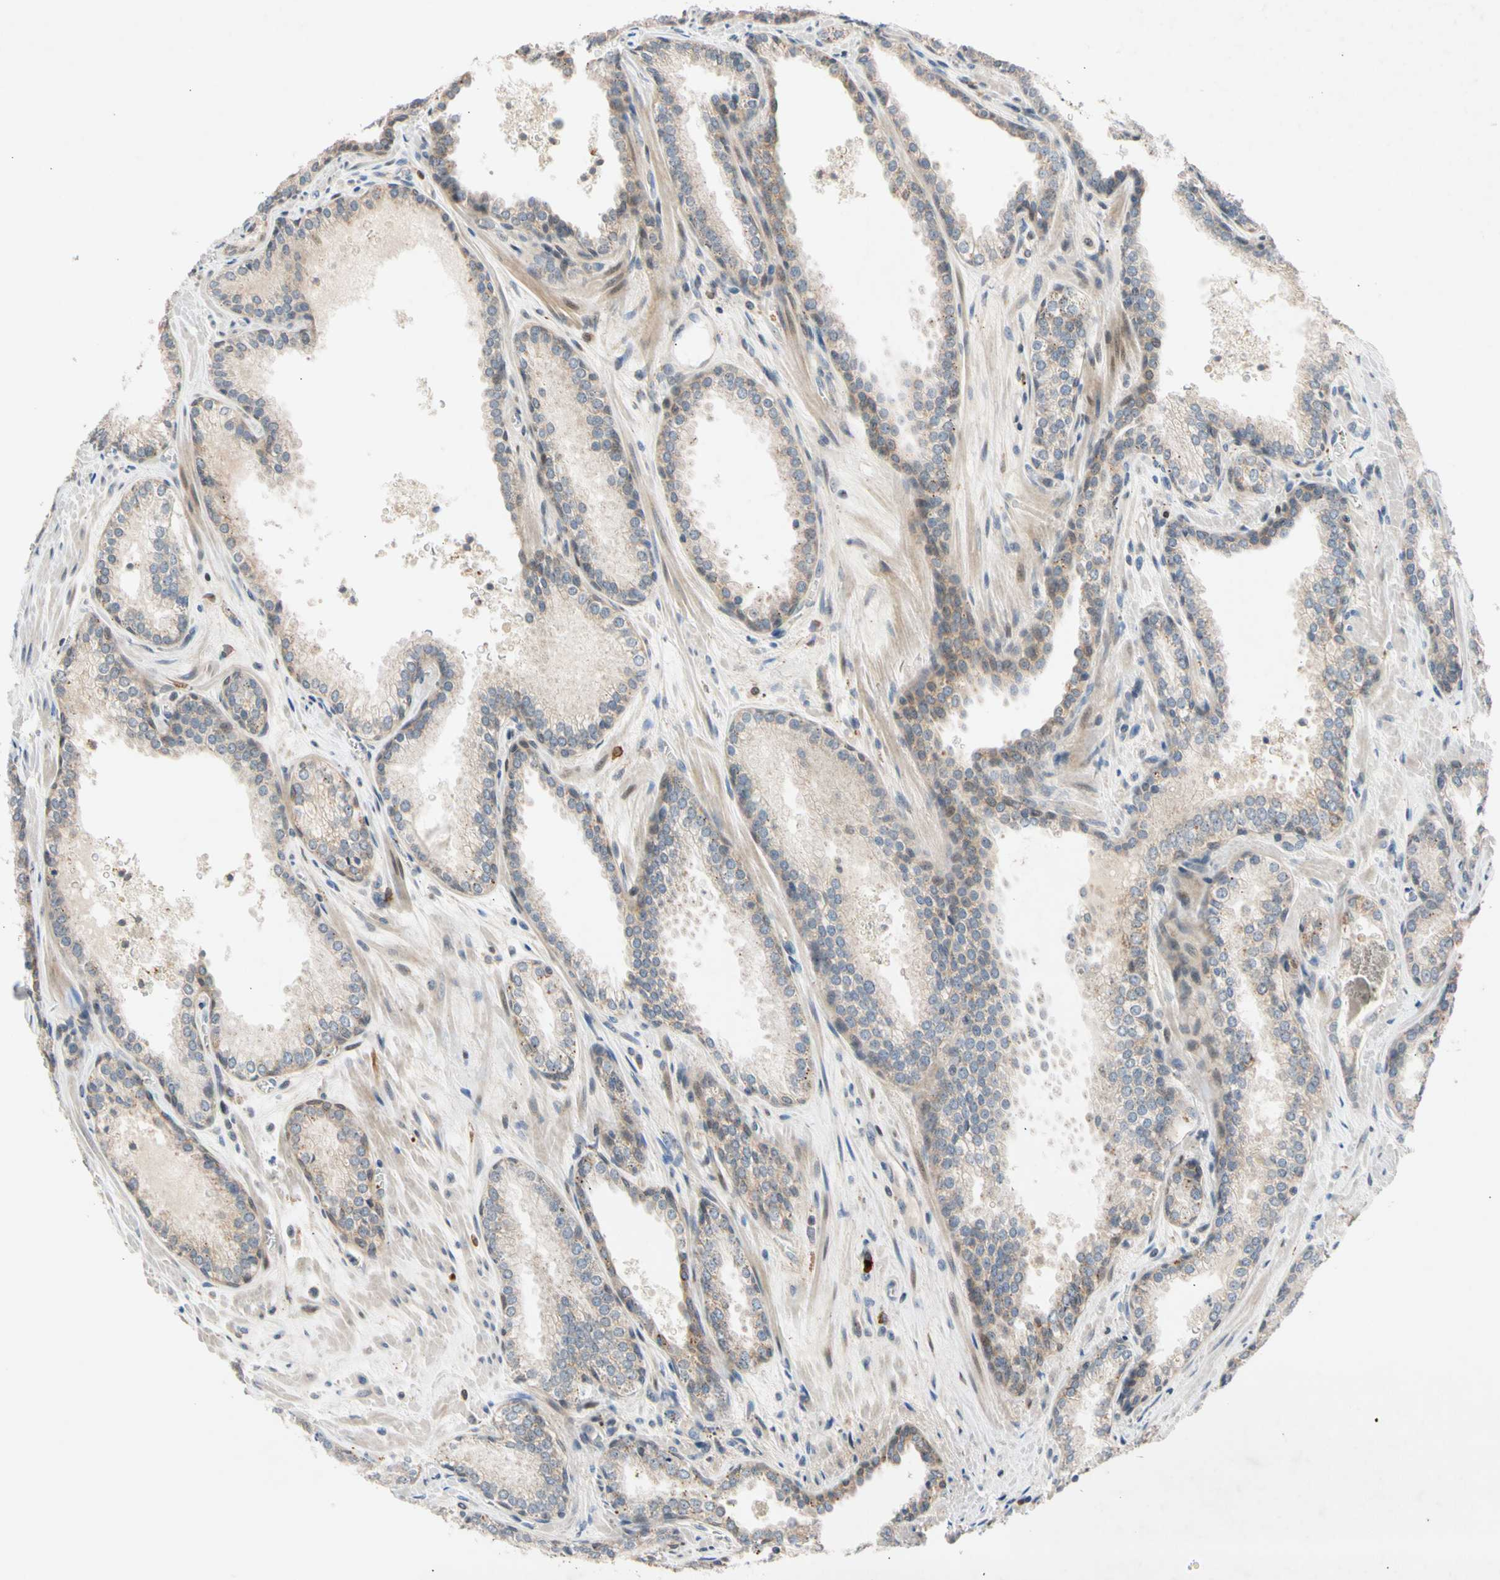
{"staining": {"intensity": "weak", "quantity": "25%-75%", "location": "cytoplasmic/membranous"}, "tissue": "prostate cancer", "cell_type": "Tumor cells", "image_type": "cancer", "snomed": [{"axis": "morphology", "description": "Adenocarcinoma, Low grade"}, {"axis": "topography", "description": "Prostate"}], "caption": "Human prostate cancer (adenocarcinoma (low-grade)) stained with a brown dye displays weak cytoplasmic/membranous positive staining in about 25%-75% of tumor cells.", "gene": "CNST", "patient": {"sex": "male", "age": 60}}